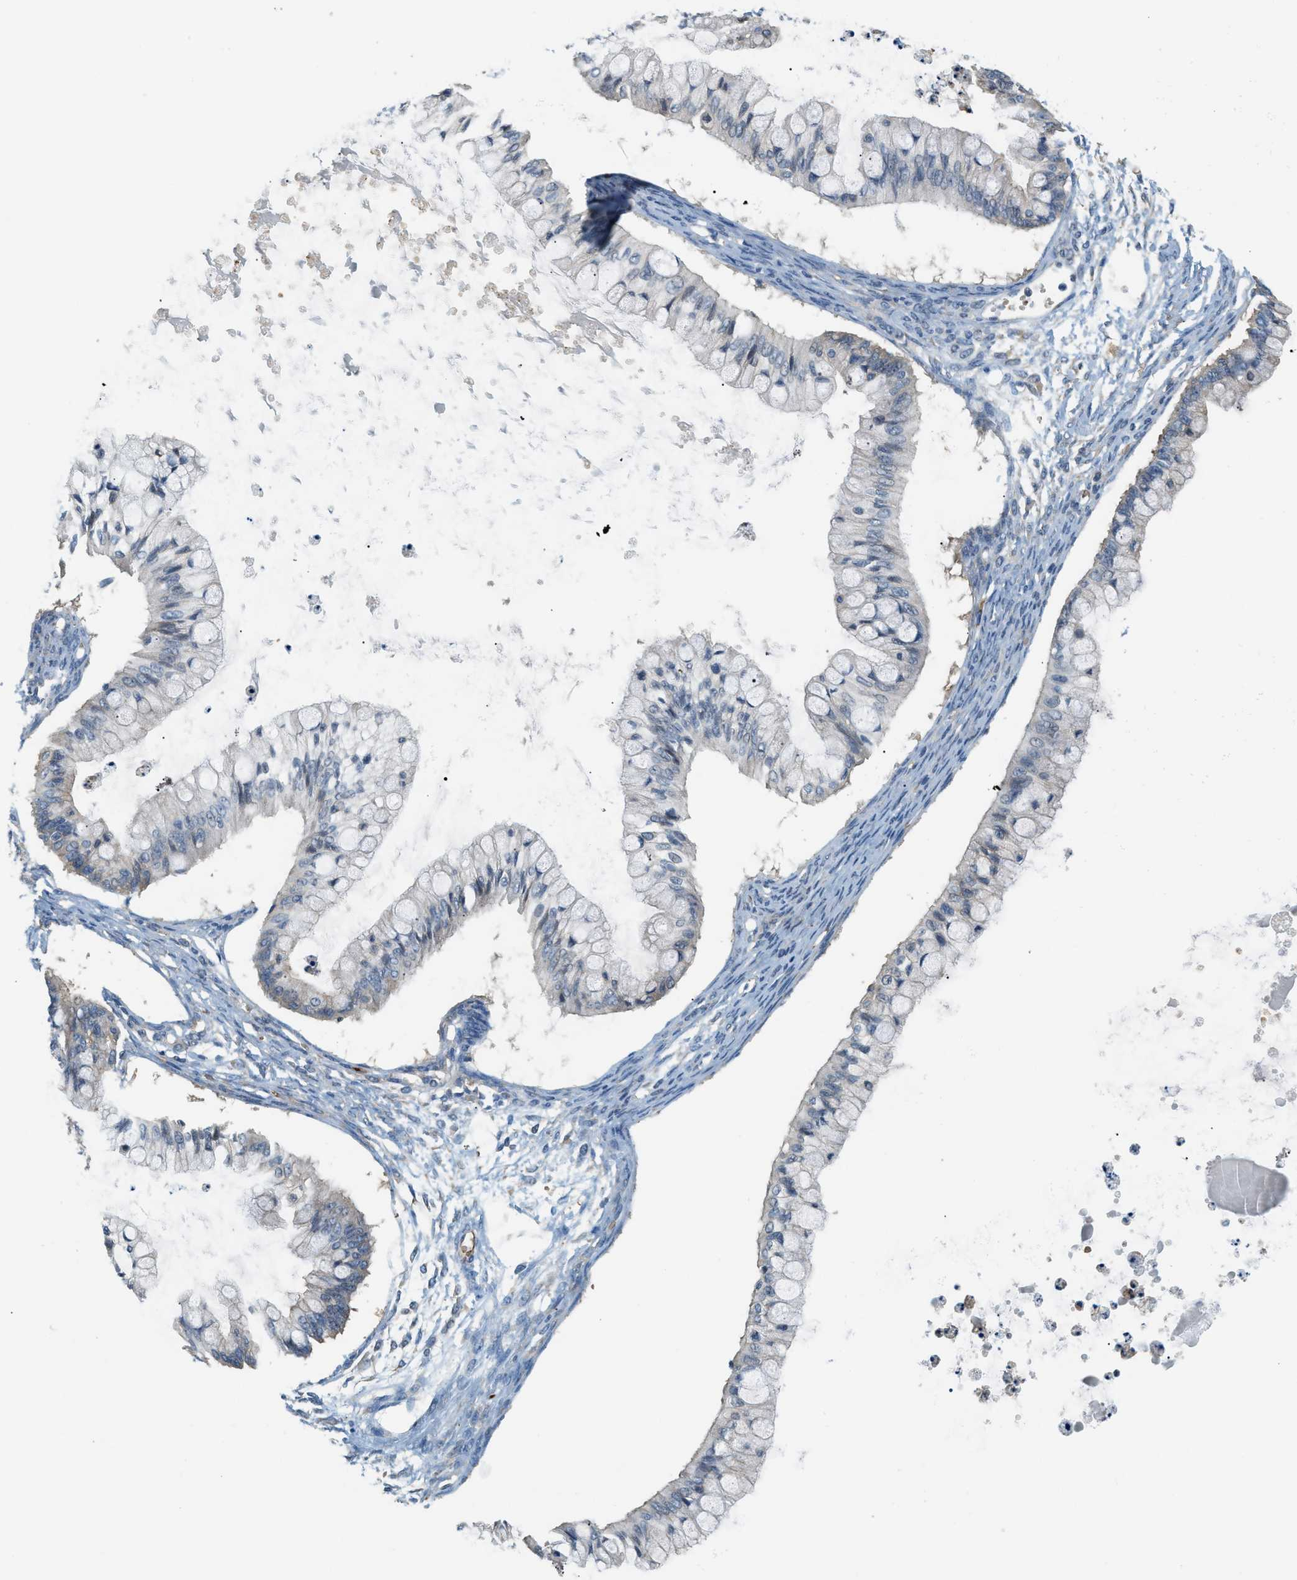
{"staining": {"intensity": "weak", "quantity": "<25%", "location": "cytoplasmic/membranous"}, "tissue": "ovarian cancer", "cell_type": "Tumor cells", "image_type": "cancer", "snomed": [{"axis": "morphology", "description": "Cystadenocarcinoma, mucinous, NOS"}, {"axis": "topography", "description": "Ovary"}], "caption": "Immunohistochemical staining of human mucinous cystadenocarcinoma (ovarian) shows no significant expression in tumor cells.", "gene": "CYTH2", "patient": {"sex": "female", "age": 57}}